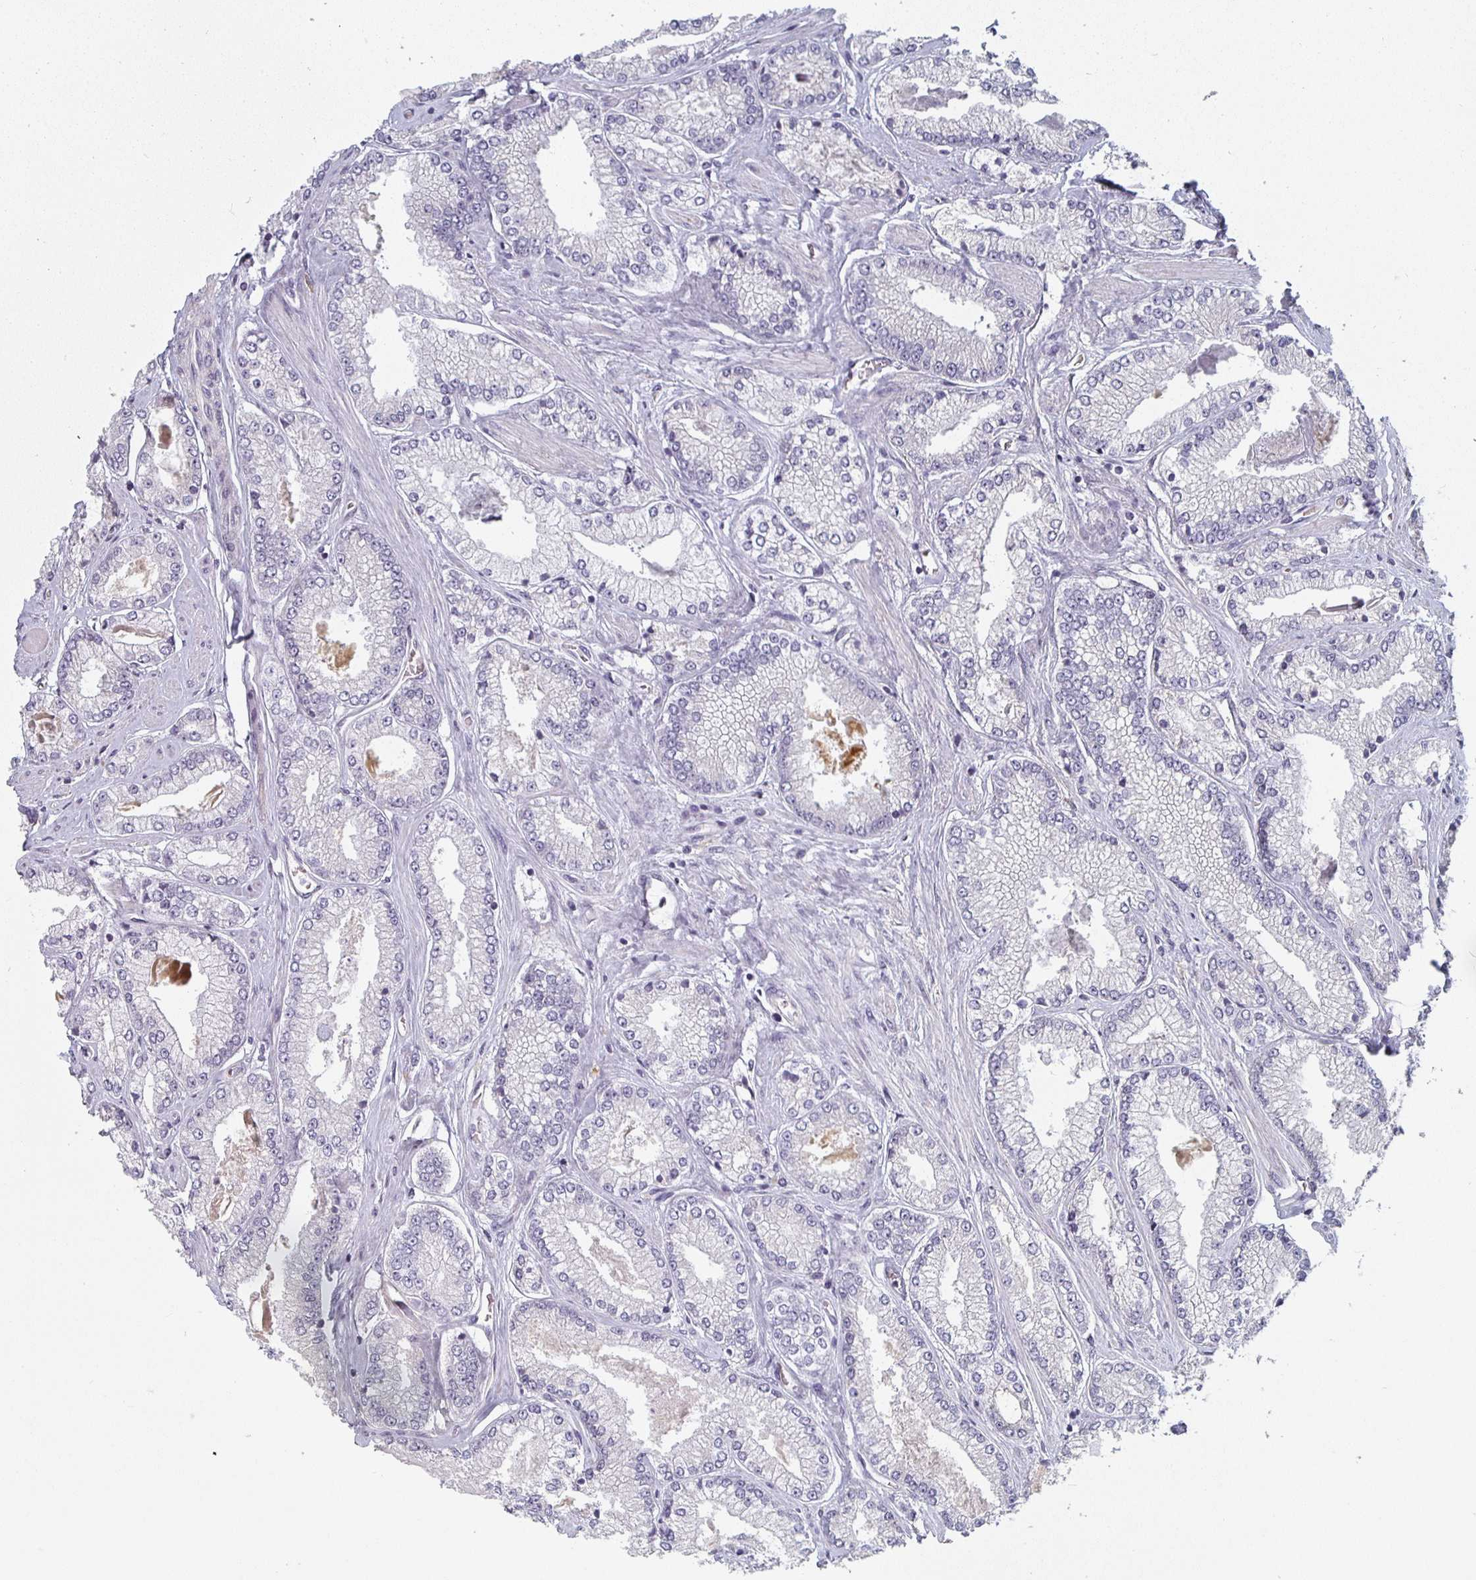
{"staining": {"intensity": "negative", "quantity": "none", "location": "none"}, "tissue": "prostate cancer", "cell_type": "Tumor cells", "image_type": "cancer", "snomed": [{"axis": "morphology", "description": "Adenocarcinoma, Low grade"}, {"axis": "topography", "description": "Prostate"}], "caption": "High power microscopy image of an immunohistochemistry histopathology image of prostate adenocarcinoma (low-grade), revealing no significant staining in tumor cells.", "gene": "CTHRC1", "patient": {"sex": "male", "age": 67}}